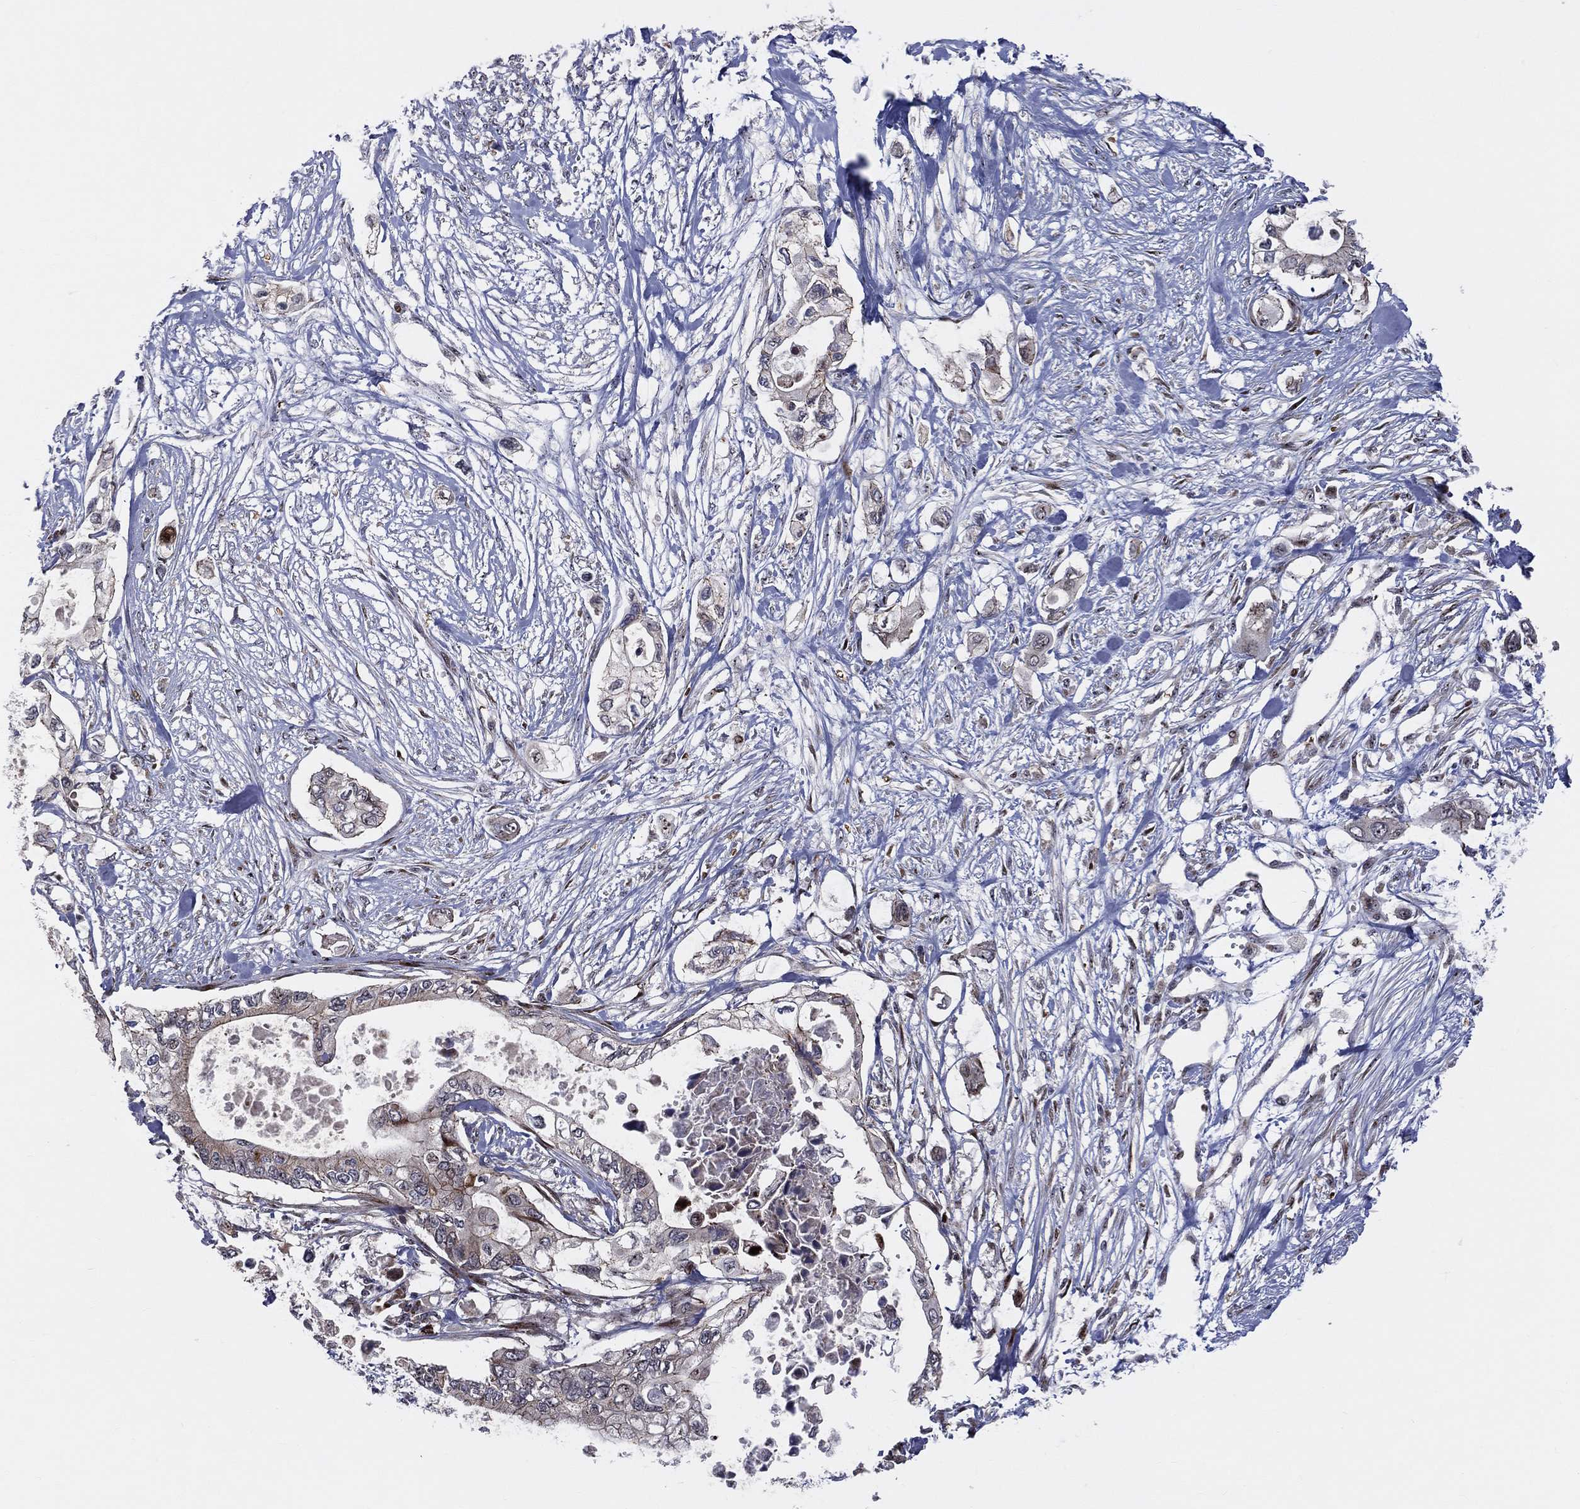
{"staining": {"intensity": "weak", "quantity": "25%-75%", "location": "cytoplasmic/membranous"}, "tissue": "pancreatic cancer", "cell_type": "Tumor cells", "image_type": "cancer", "snomed": [{"axis": "morphology", "description": "Adenocarcinoma, NOS"}, {"axis": "topography", "description": "Pancreas"}], "caption": "Immunohistochemical staining of human pancreatic adenocarcinoma exhibits low levels of weak cytoplasmic/membranous protein positivity in approximately 25%-75% of tumor cells. (Stains: DAB (3,3'-diaminobenzidine) in brown, nuclei in blue, Microscopy: brightfield microscopy at high magnification).", "gene": "VHL", "patient": {"sex": "female", "age": 63}}